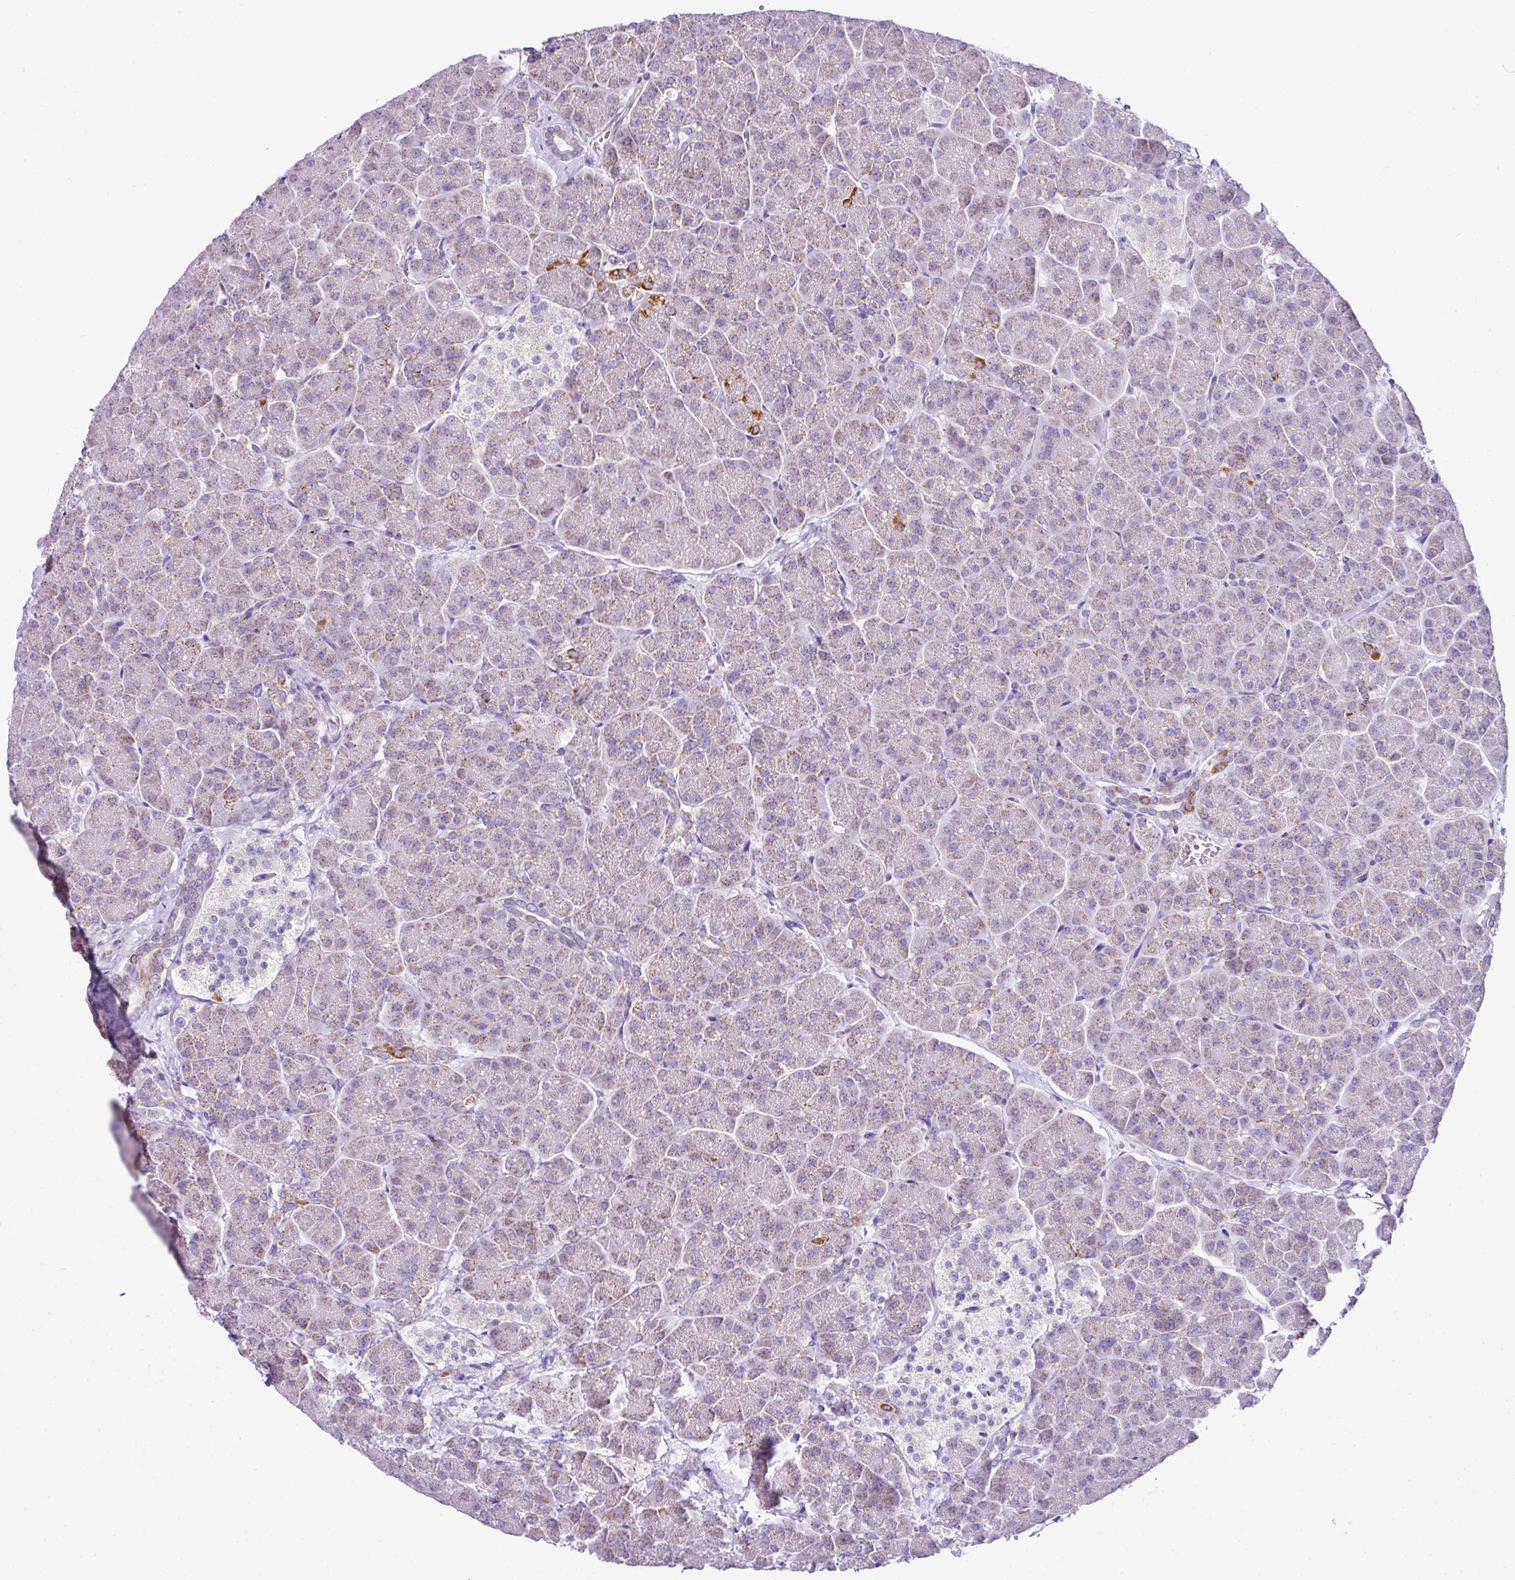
{"staining": {"intensity": "moderate", "quantity": "25%-75%", "location": "cytoplasmic/membranous"}, "tissue": "pancreas", "cell_type": "Exocrine glandular cells", "image_type": "normal", "snomed": [{"axis": "morphology", "description": "Normal tissue, NOS"}, {"axis": "topography", "description": "Pancreas"}, {"axis": "topography", "description": "Peripheral nerve tissue"}], "caption": "Protein staining of normal pancreas shows moderate cytoplasmic/membranous expression in approximately 25%-75% of exocrine glandular cells.", "gene": "PGAP4", "patient": {"sex": "male", "age": 54}}